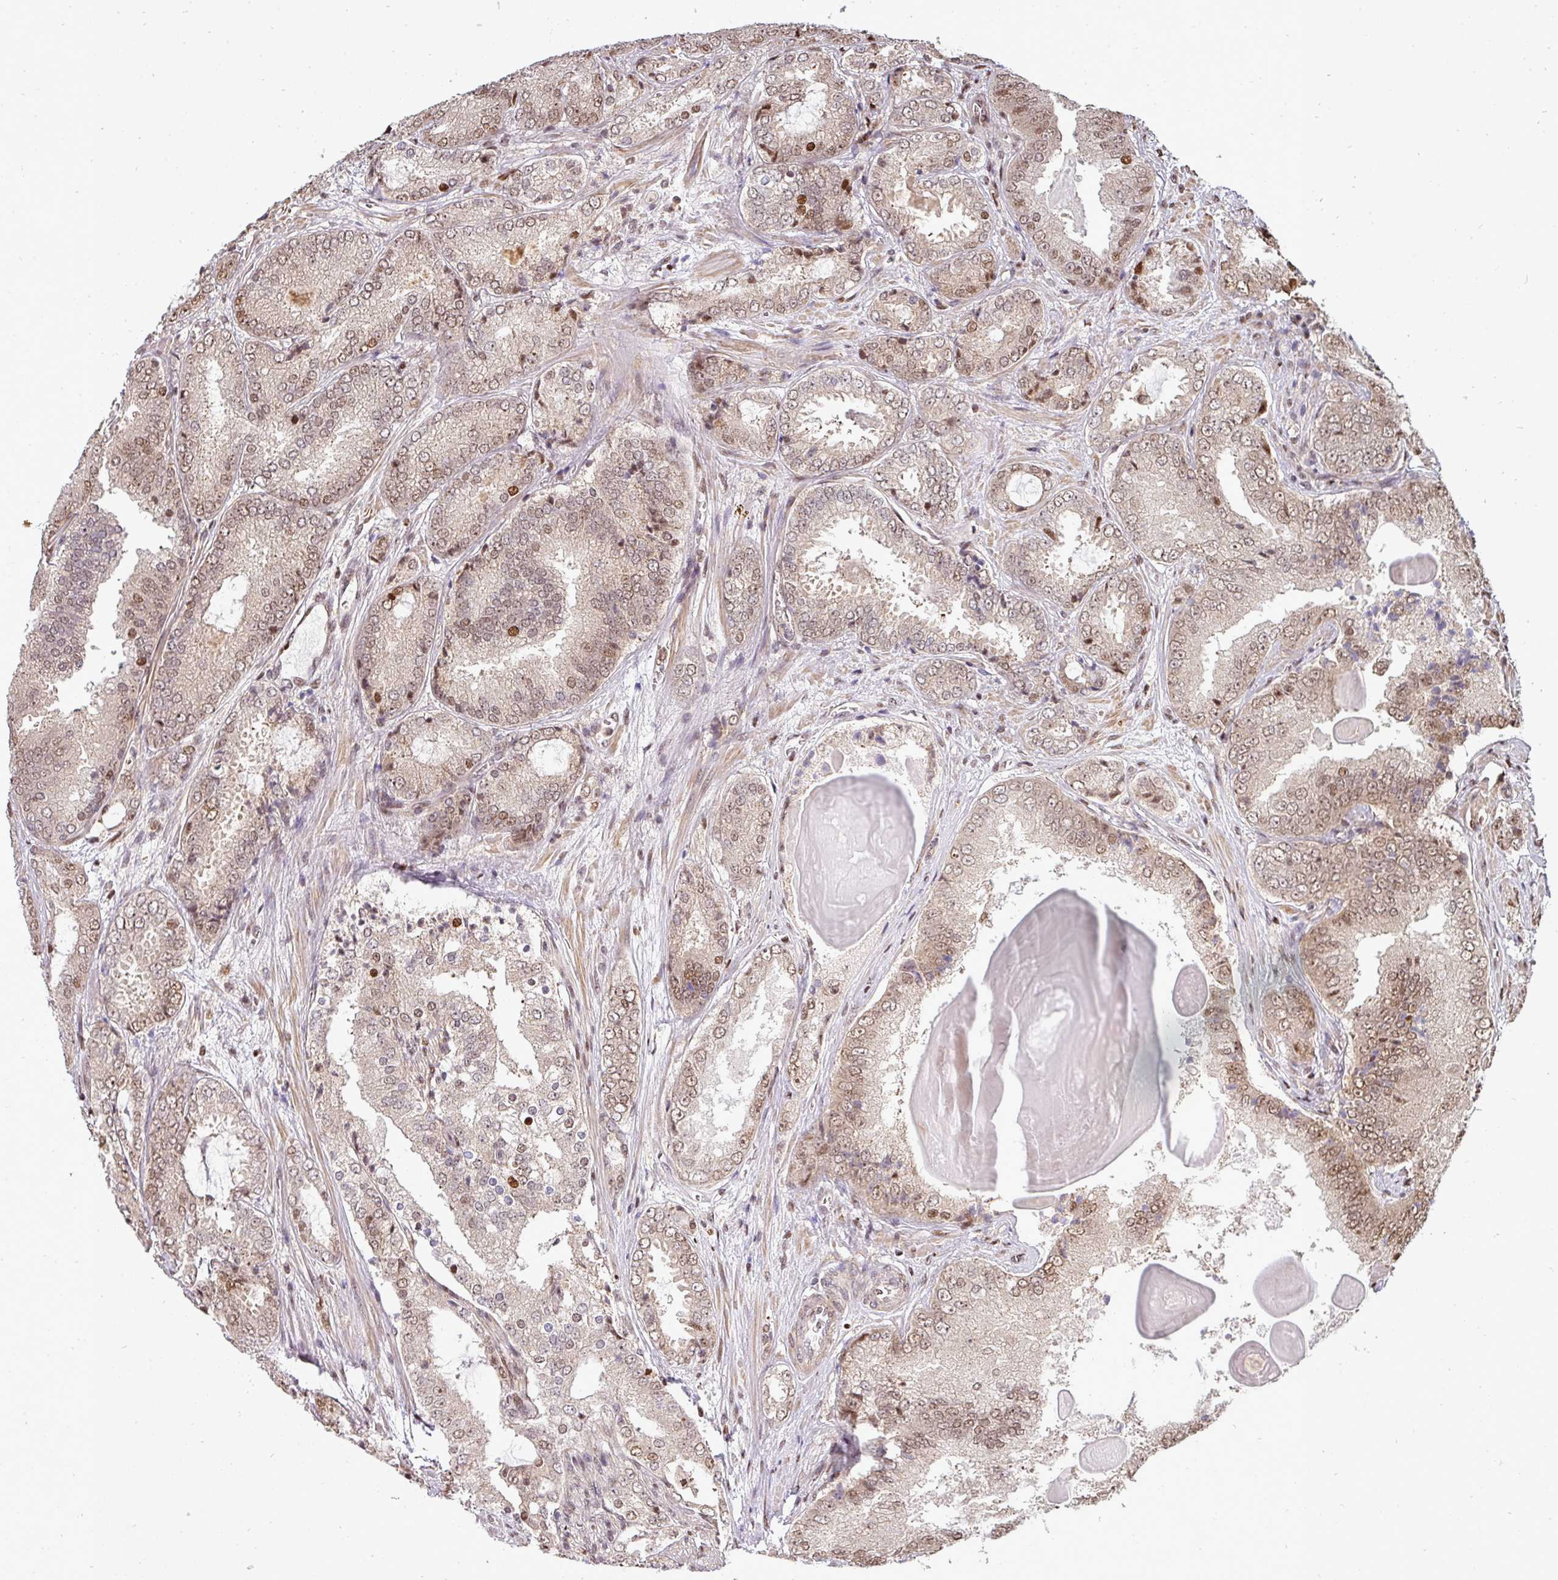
{"staining": {"intensity": "moderate", "quantity": "25%-75%", "location": "nuclear"}, "tissue": "prostate cancer", "cell_type": "Tumor cells", "image_type": "cancer", "snomed": [{"axis": "morphology", "description": "Adenocarcinoma, High grade"}, {"axis": "topography", "description": "Prostate"}], "caption": "Moderate nuclear protein expression is present in approximately 25%-75% of tumor cells in prostate adenocarcinoma (high-grade).", "gene": "PATZ1", "patient": {"sex": "male", "age": 63}}